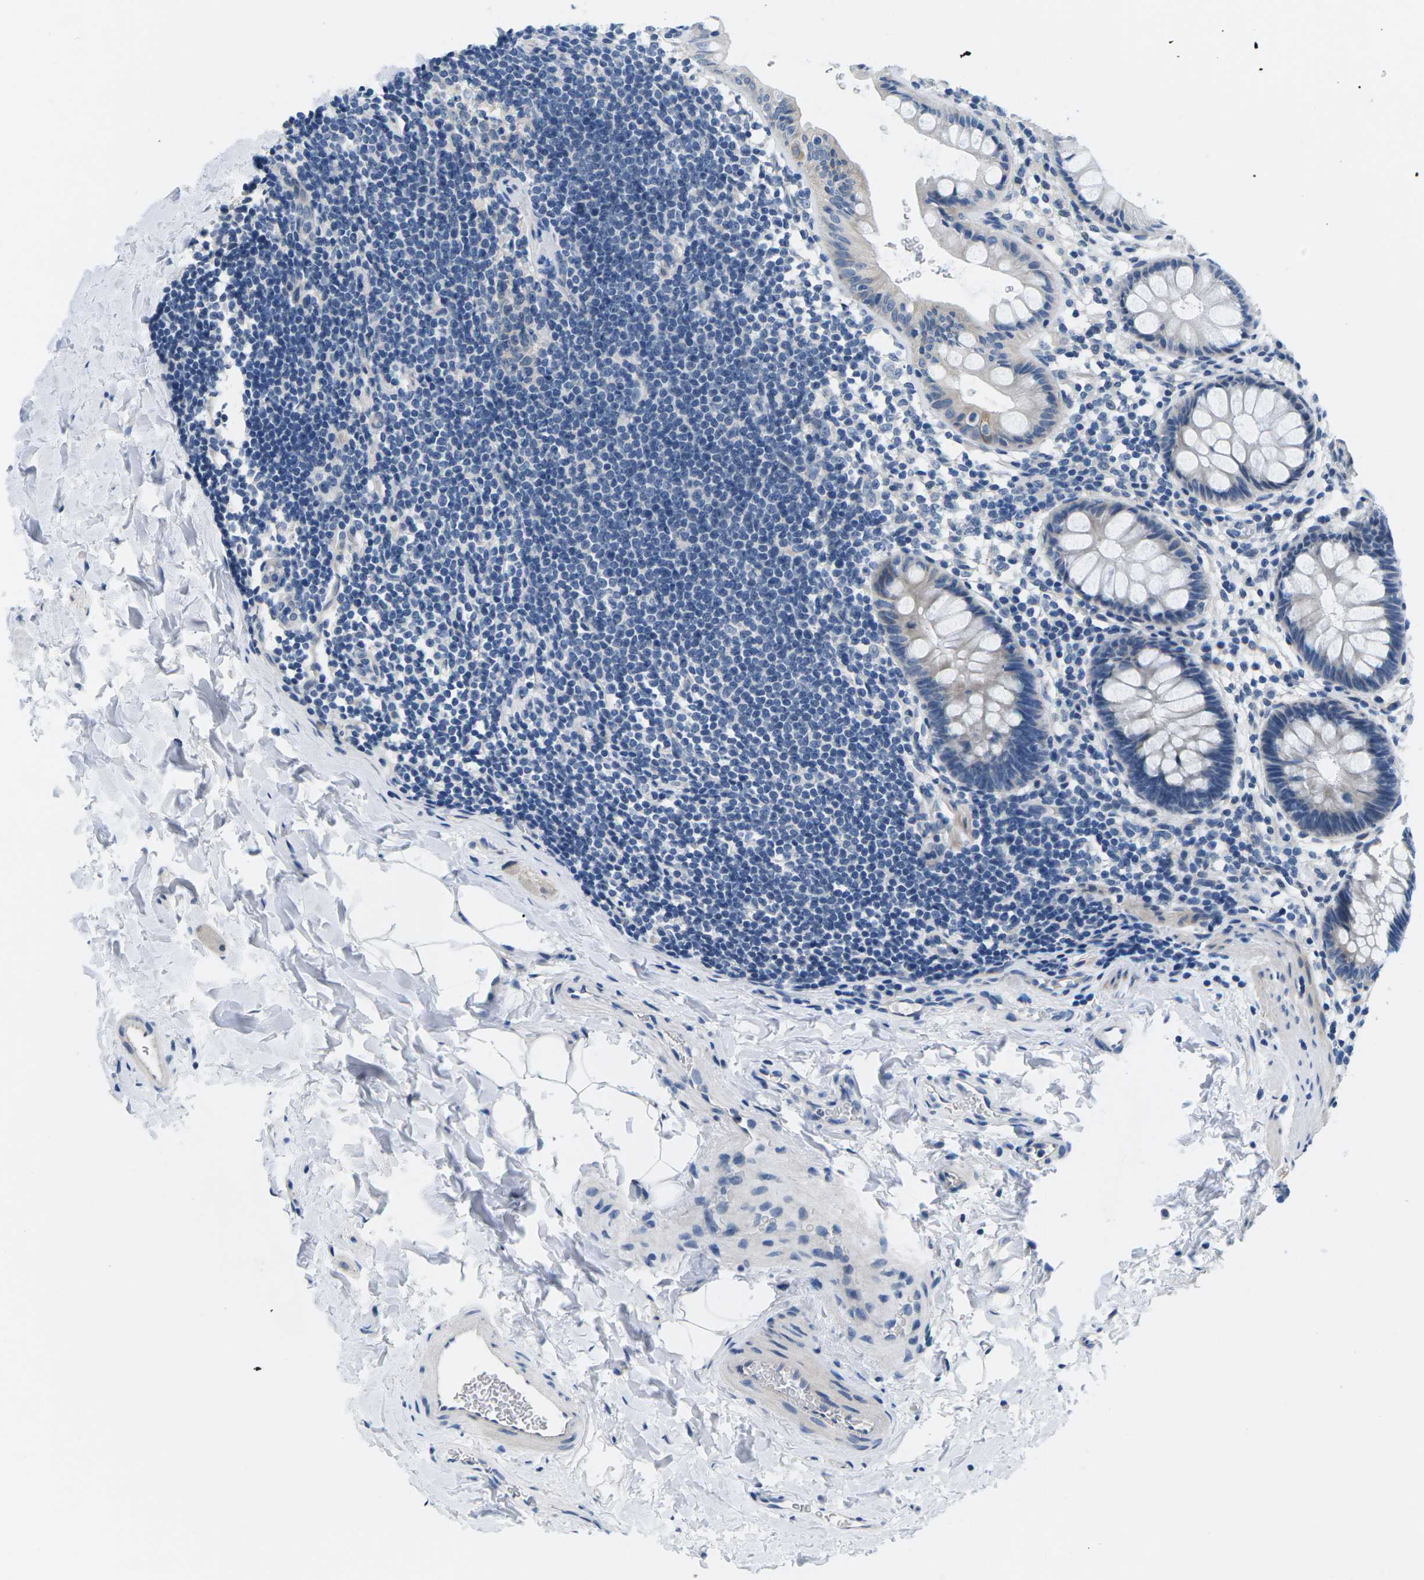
{"staining": {"intensity": "weak", "quantity": "<25%", "location": "cytoplasmic/membranous"}, "tissue": "rectum", "cell_type": "Glandular cells", "image_type": "normal", "snomed": [{"axis": "morphology", "description": "Normal tissue, NOS"}, {"axis": "topography", "description": "Rectum"}], "caption": "Immunohistochemical staining of normal rectum shows no significant expression in glandular cells.", "gene": "TSPAN2", "patient": {"sex": "female", "age": 24}}